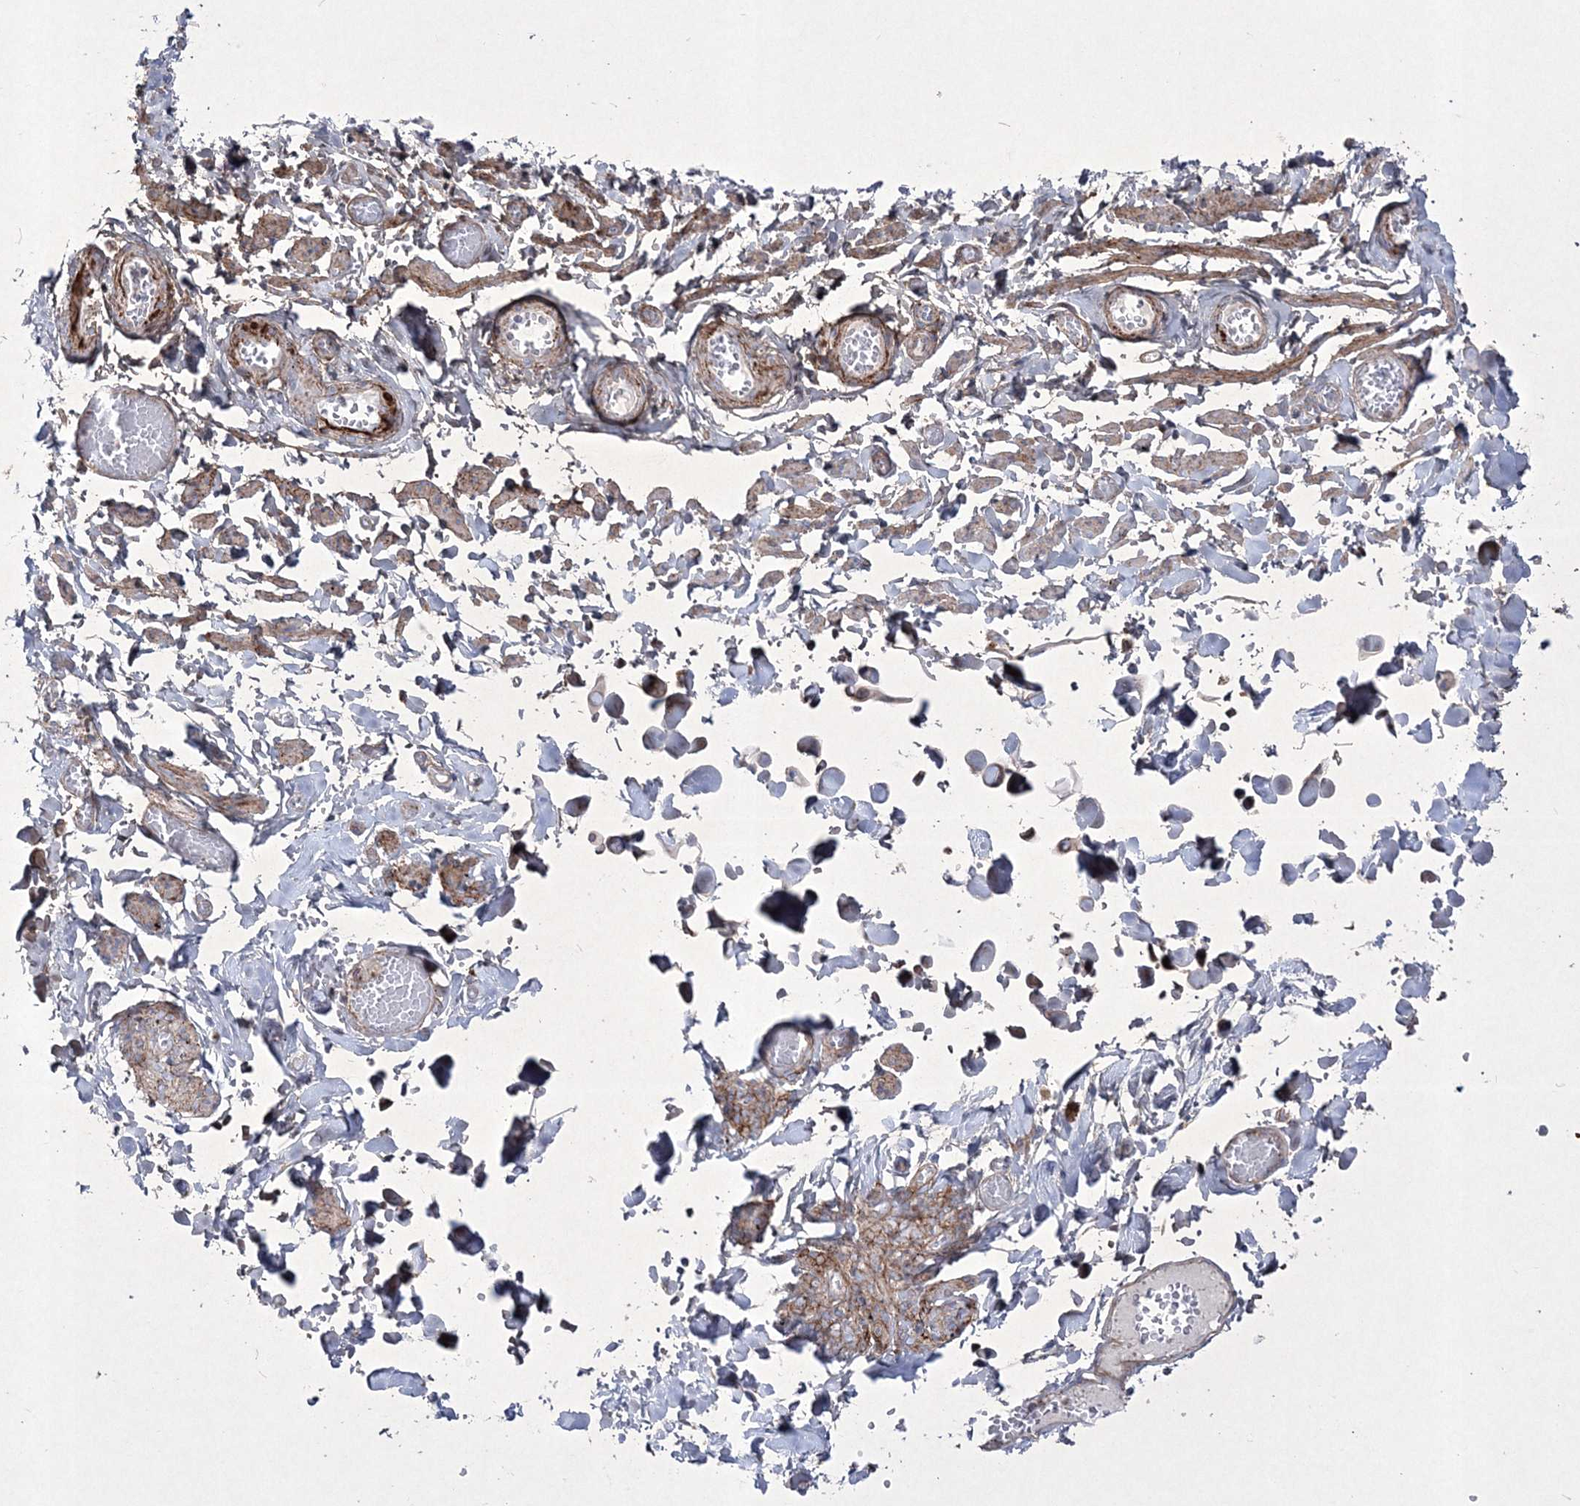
{"staining": {"intensity": "negative", "quantity": "none", "location": "none"}, "tissue": "adipose tissue", "cell_type": "Adipocytes", "image_type": "normal", "snomed": [{"axis": "morphology", "description": "Normal tissue, NOS"}, {"axis": "topography", "description": "Vascular tissue"}, {"axis": "topography", "description": "Fallopian tube"}, {"axis": "topography", "description": "Ovary"}], "caption": "A high-resolution micrograph shows immunohistochemistry staining of unremarkable adipose tissue, which shows no significant staining in adipocytes. Nuclei are stained in blue.", "gene": "RICTOR", "patient": {"sex": "female", "age": 67}}